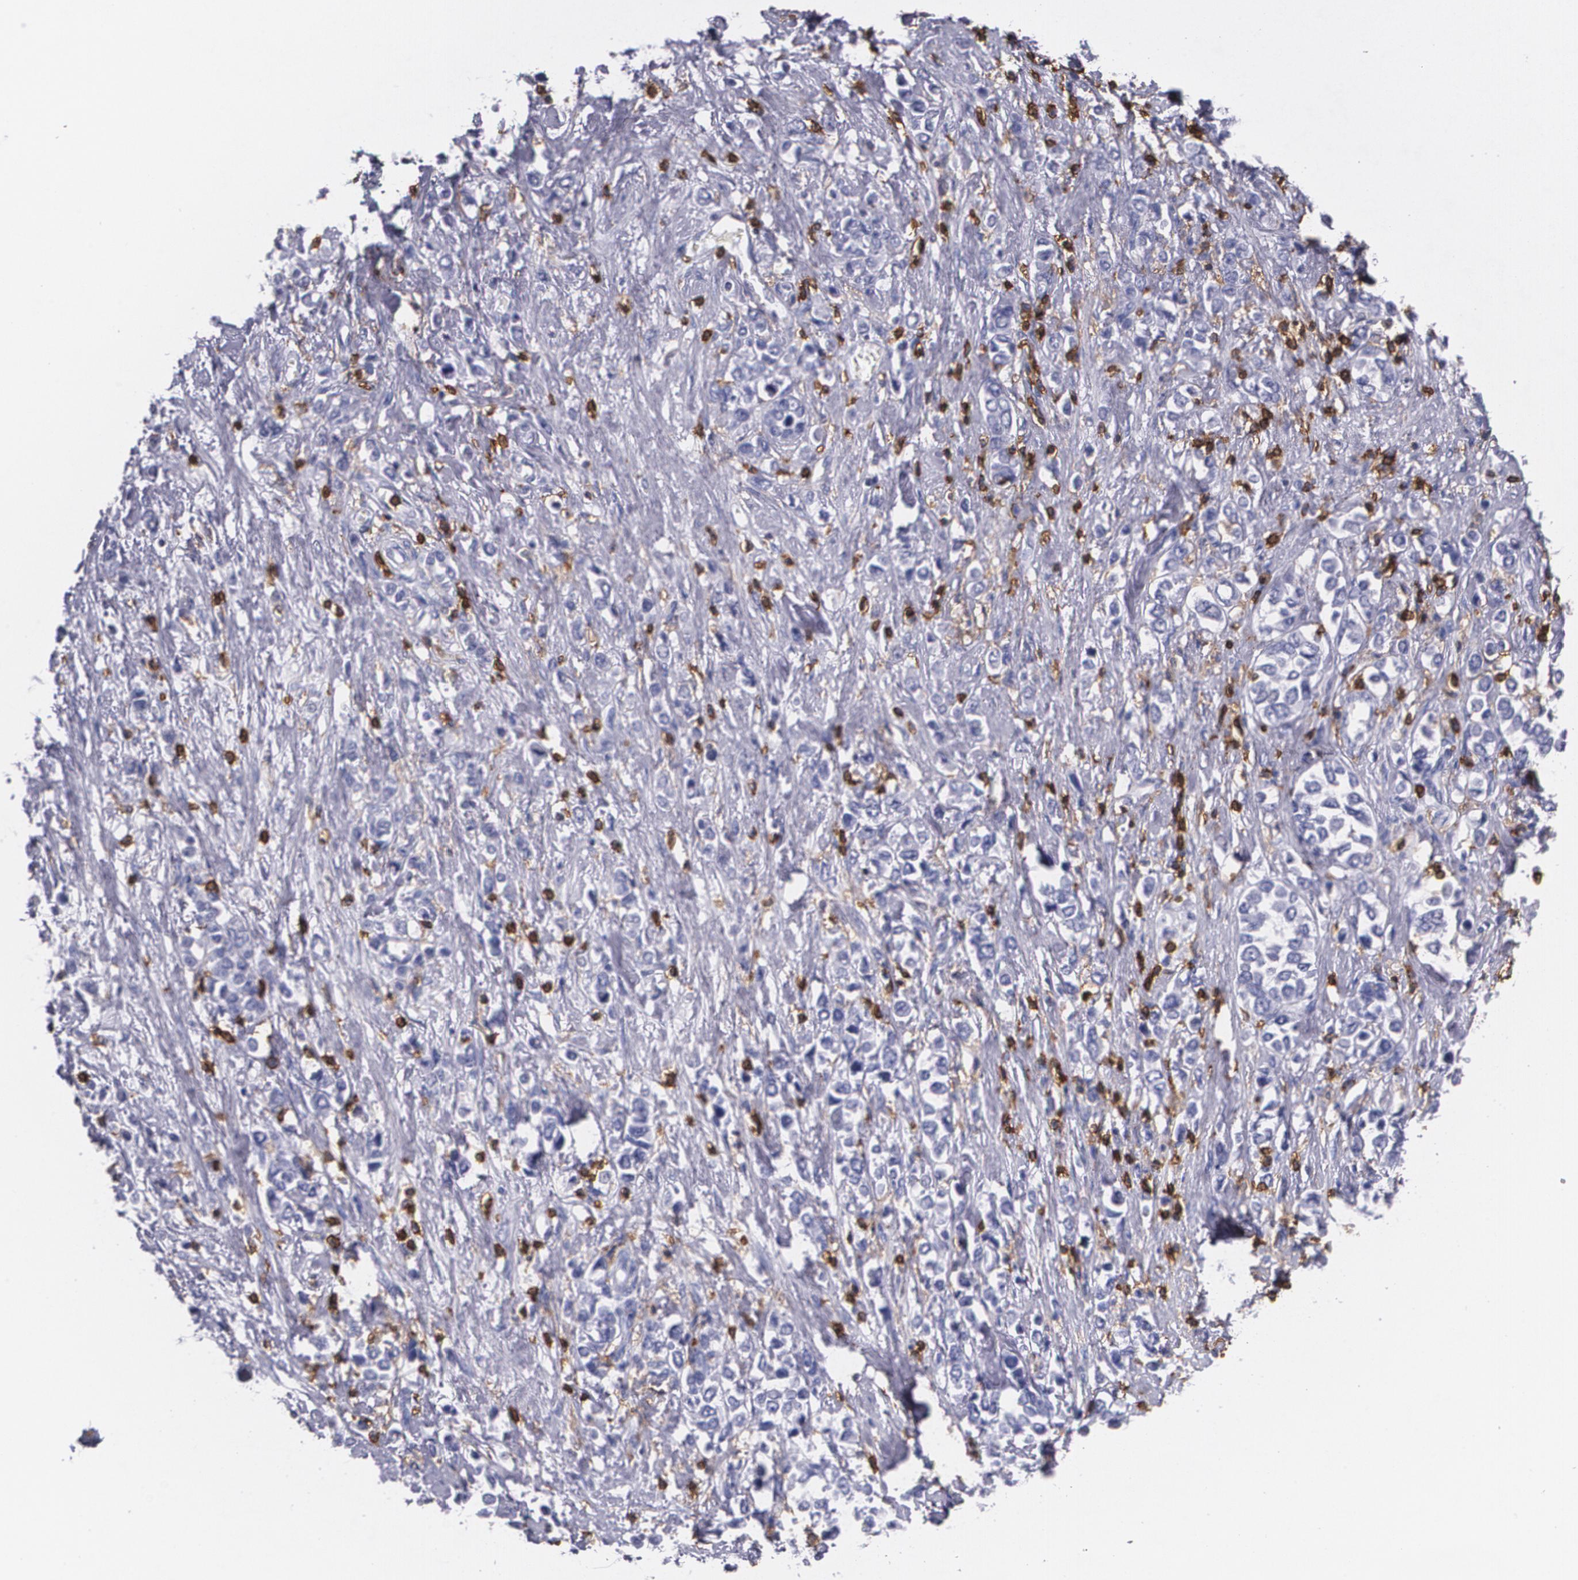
{"staining": {"intensity": "negative", "quantity": "none", "location": "none"}, "tissue": "stomach cancer", "cell_type": "Tumor cells", "image_type": "cancer", "snomed": [{"axis": "morphology", "description": "Adenocarcinoma, NOS"}, {"axis": "topography", "description": "Stomach, upper"}], "caption": "Photomicrograph shows no protein staining in tumor cells of adenocarcinoma (stomach) tissue.", "gene": "PTPRC", "patient": {"sex": "male", "age": 76}}